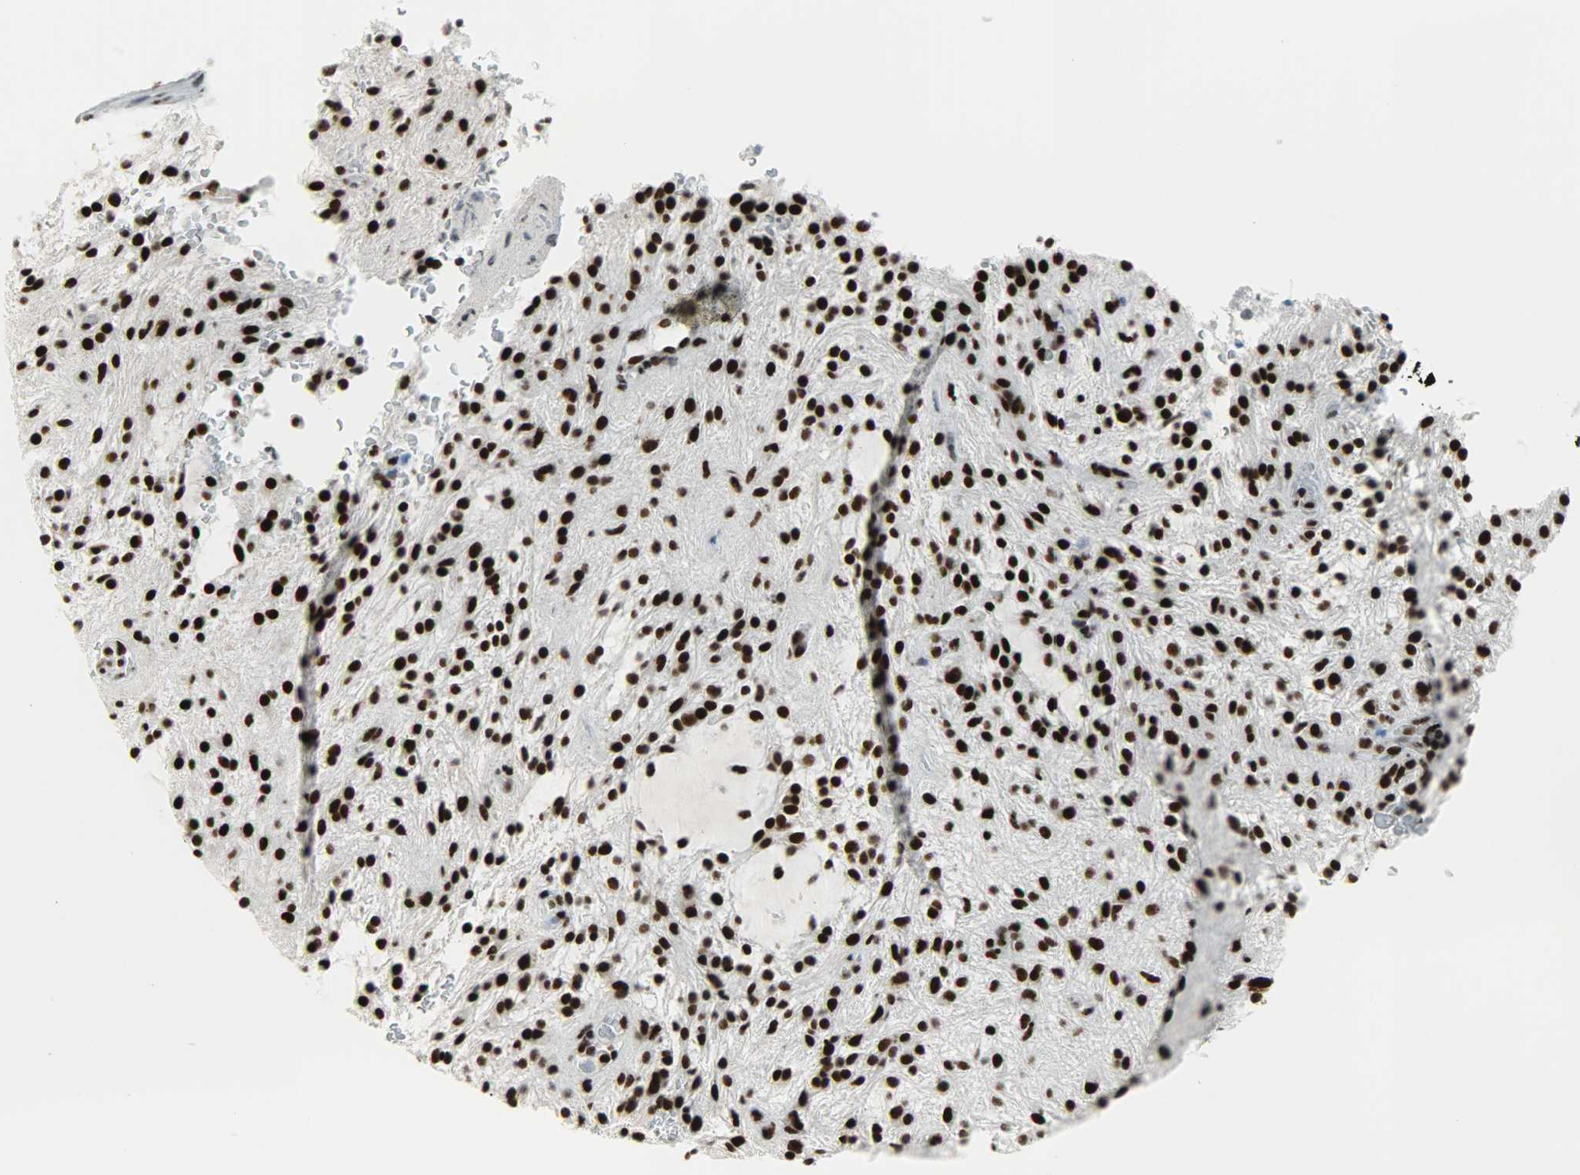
{"staining": {"intensity": "strong", "quantity": ">75%", "location": "nuclear"}, "tissue": "glioma", "cell_type": "Tumor cells", "image_type": "cancer", "snomed": [{"axis": "morphology", "description": "Glioma, malignant, NOS"}, {"axis": "topography", "description": "Cerebellum"}], "caption": "The image displays immunohistochemical staining of glioma. There is strong nuclear expression is present in approximately >75% of tumor cells.", "gene": "SNRPA", "patient": {"sex": "female", "age": 10}}